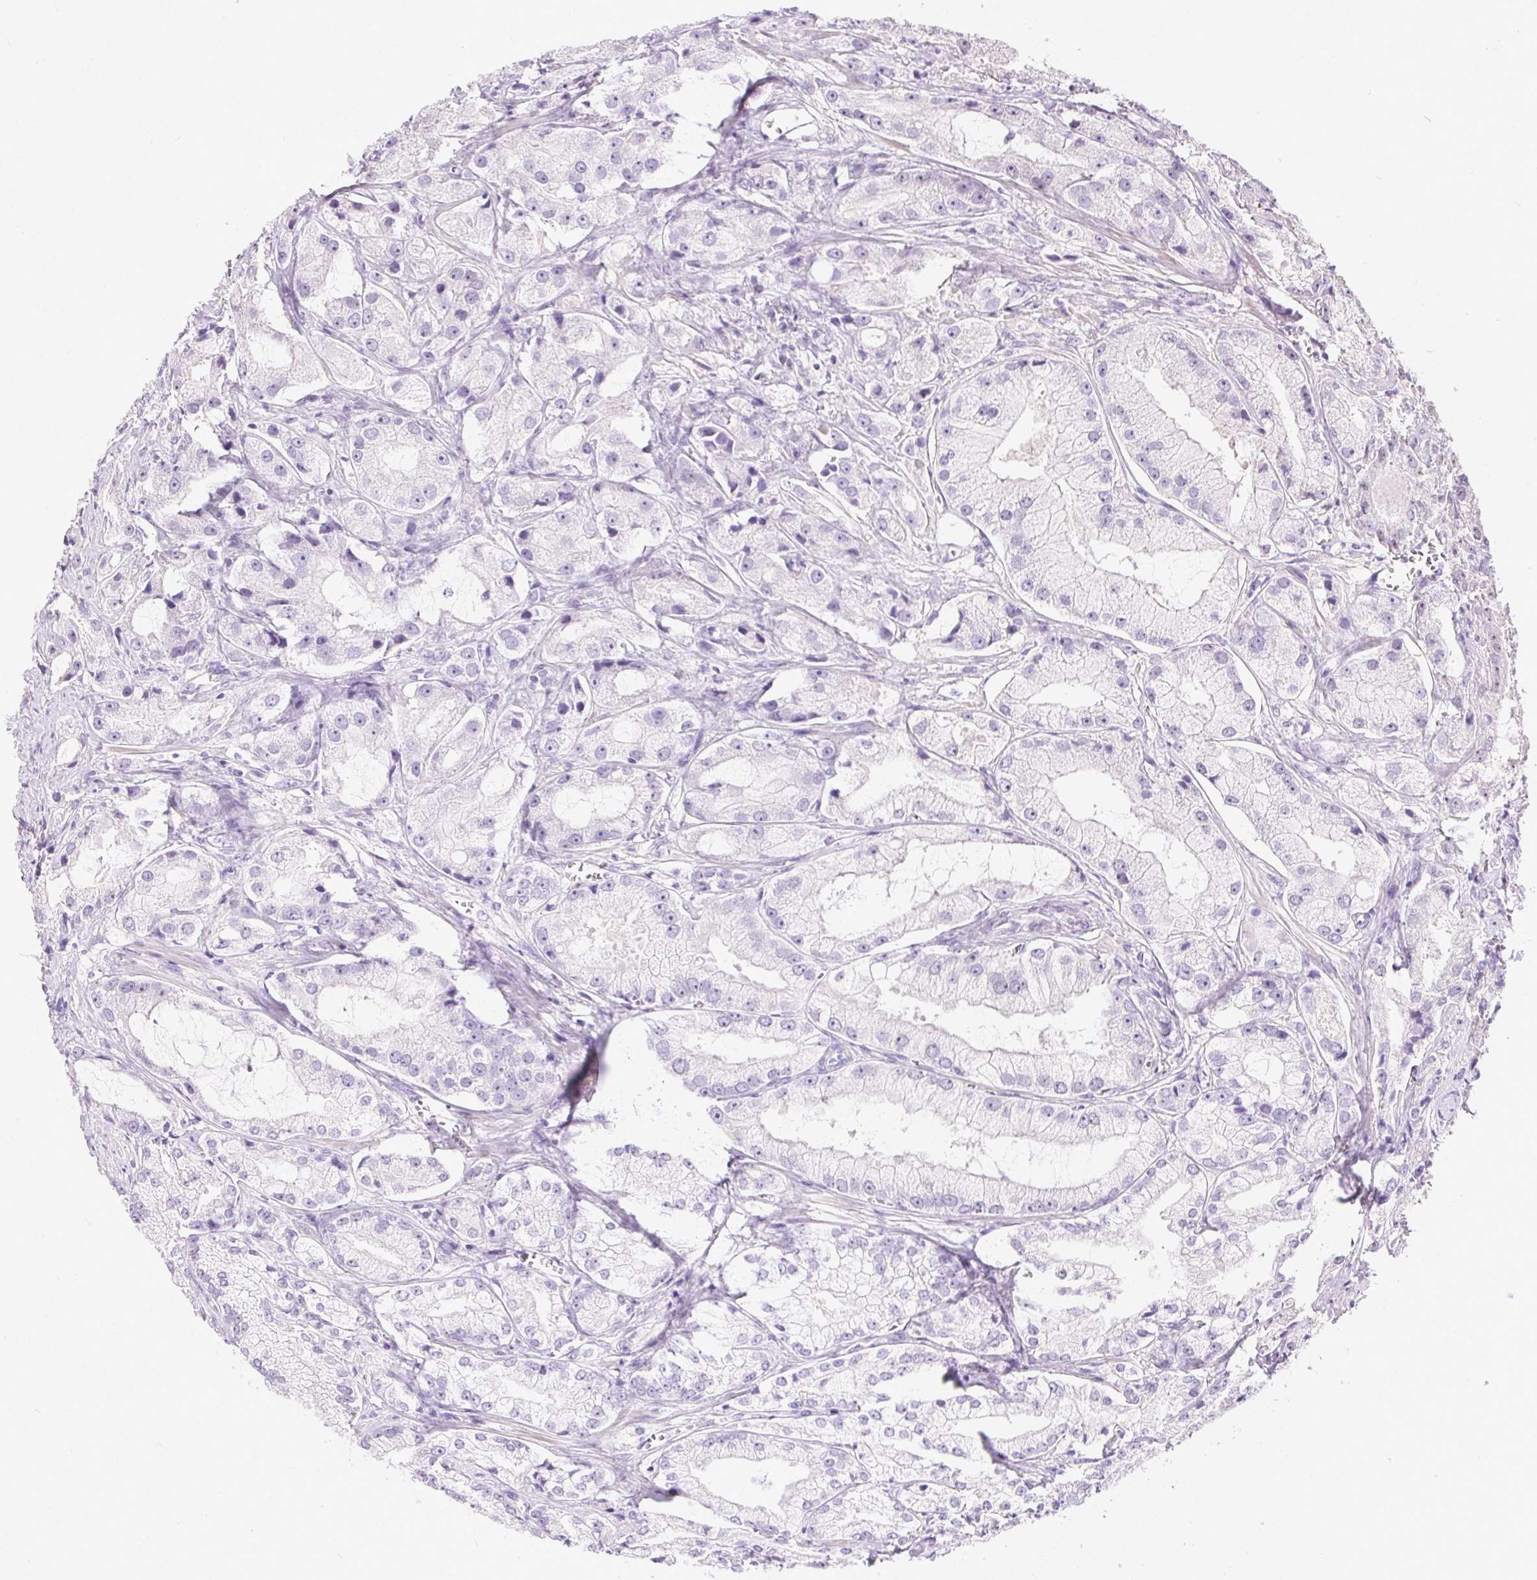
{"staining": {"intensity": "negative", "quantity": "none", "location": "none"}, "tissue": "prostate cancer", "cell_type": "Tumor cells", "image_type": "cancer", "snomed": [{"axis": "morphology", "description": "Adenocarcinoma, High grade"}, {"axis": "topography", "description": "Prostate"}], "caption": "This is a photomicrograph of immunohistochemistry (IHC) staining of adenocarcinoma (high-grade) (prostate), which shows no expression in tumor cells.", "gene": "SYCE2", "patient": {"sex": "male", "age": 64}}